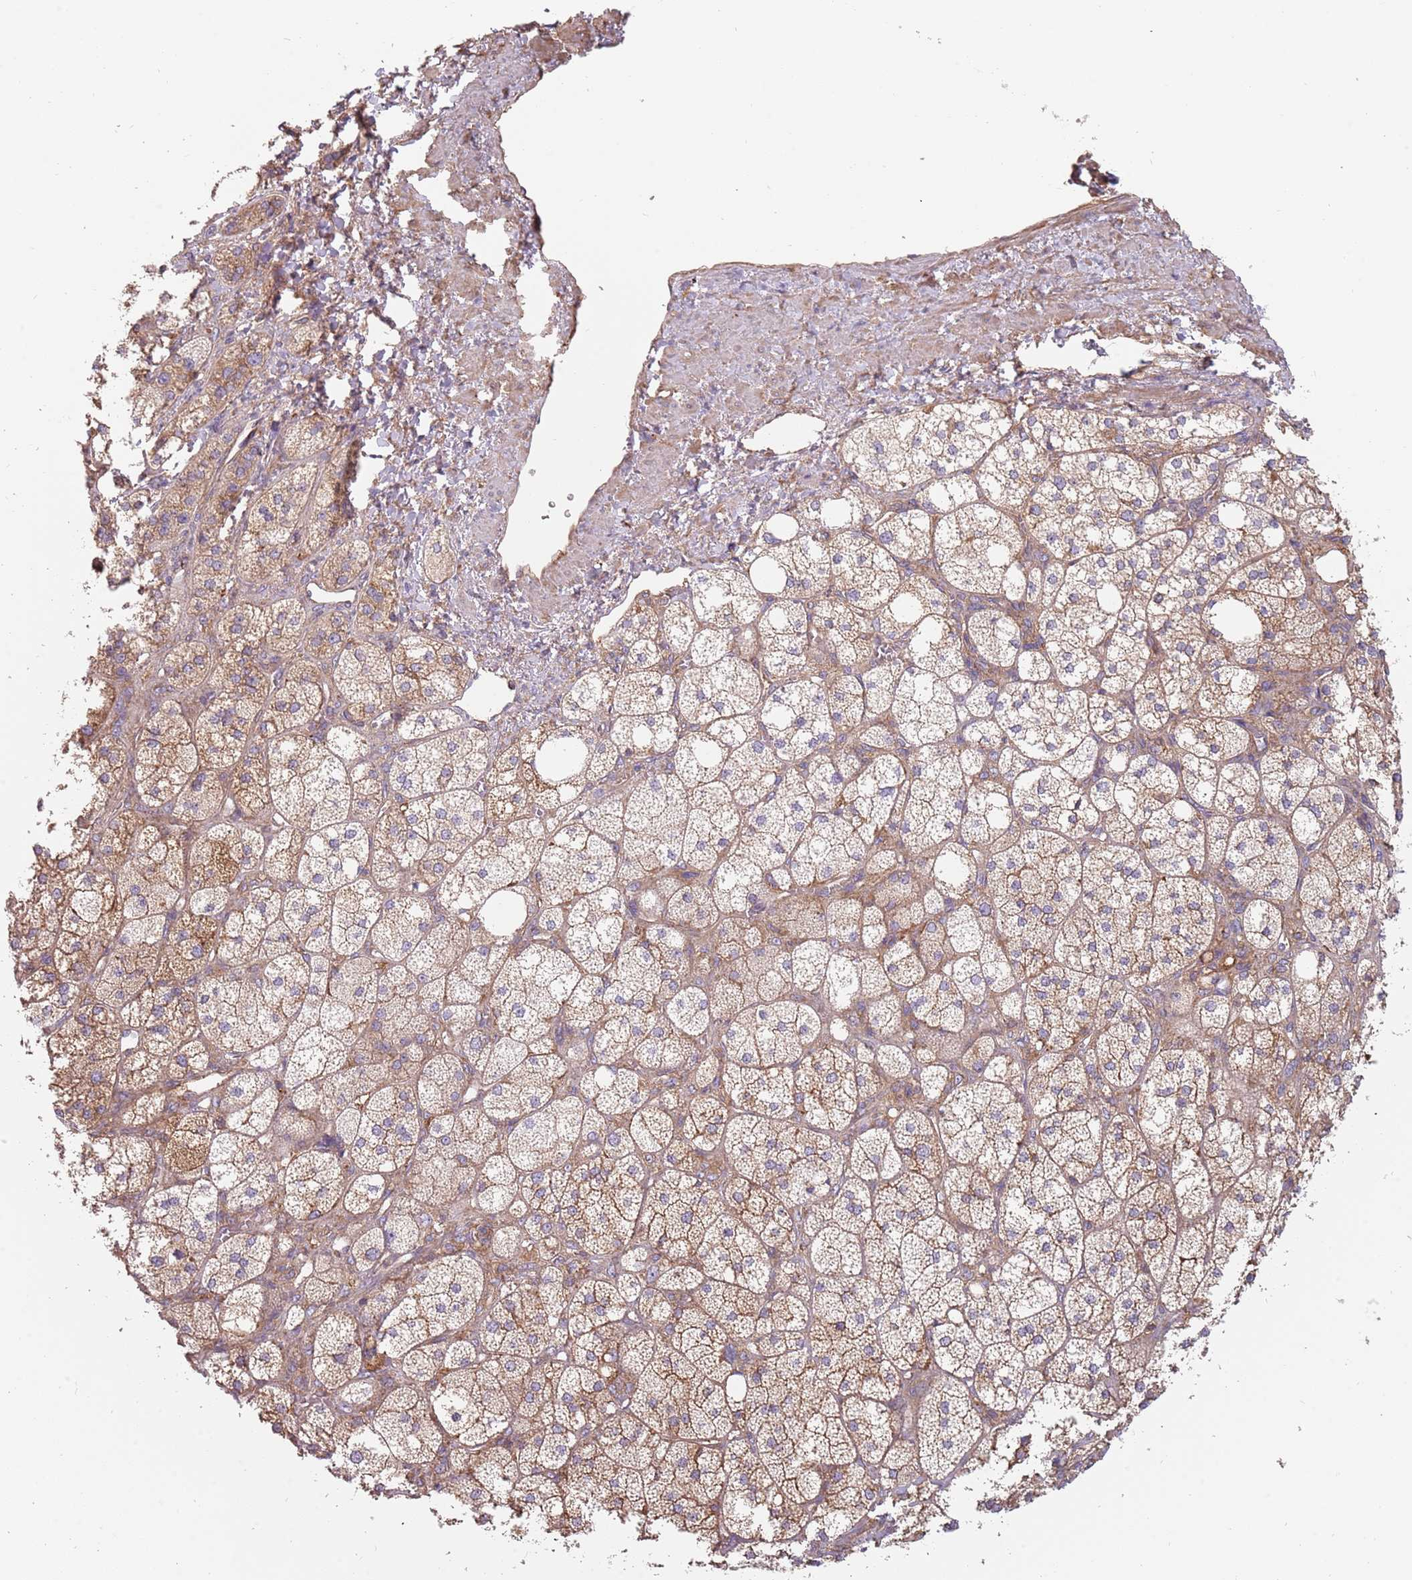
{"staining": {"intensity": "moderate", "quantity": "25%-75%", "location": "cytoplasmic/membranous"}, "tissue": "adrenal gland", "cell_type": "Glandular cells", "image_type": "normal", "snomed": [{"axis": "morphology", "description": "Normal tissue, NOS"}, {"axis": "topography", "description": "Adrenal gland"}], "caption": "This is a histology image of immunohistochemistry (IHC) staining of unremarkable adrenal gland, which shows moderate expression in the cytoplasmic/membranous of glandular cells.", "gene": "SPDL1", "patient": {"sex": "male", "age": 61}}